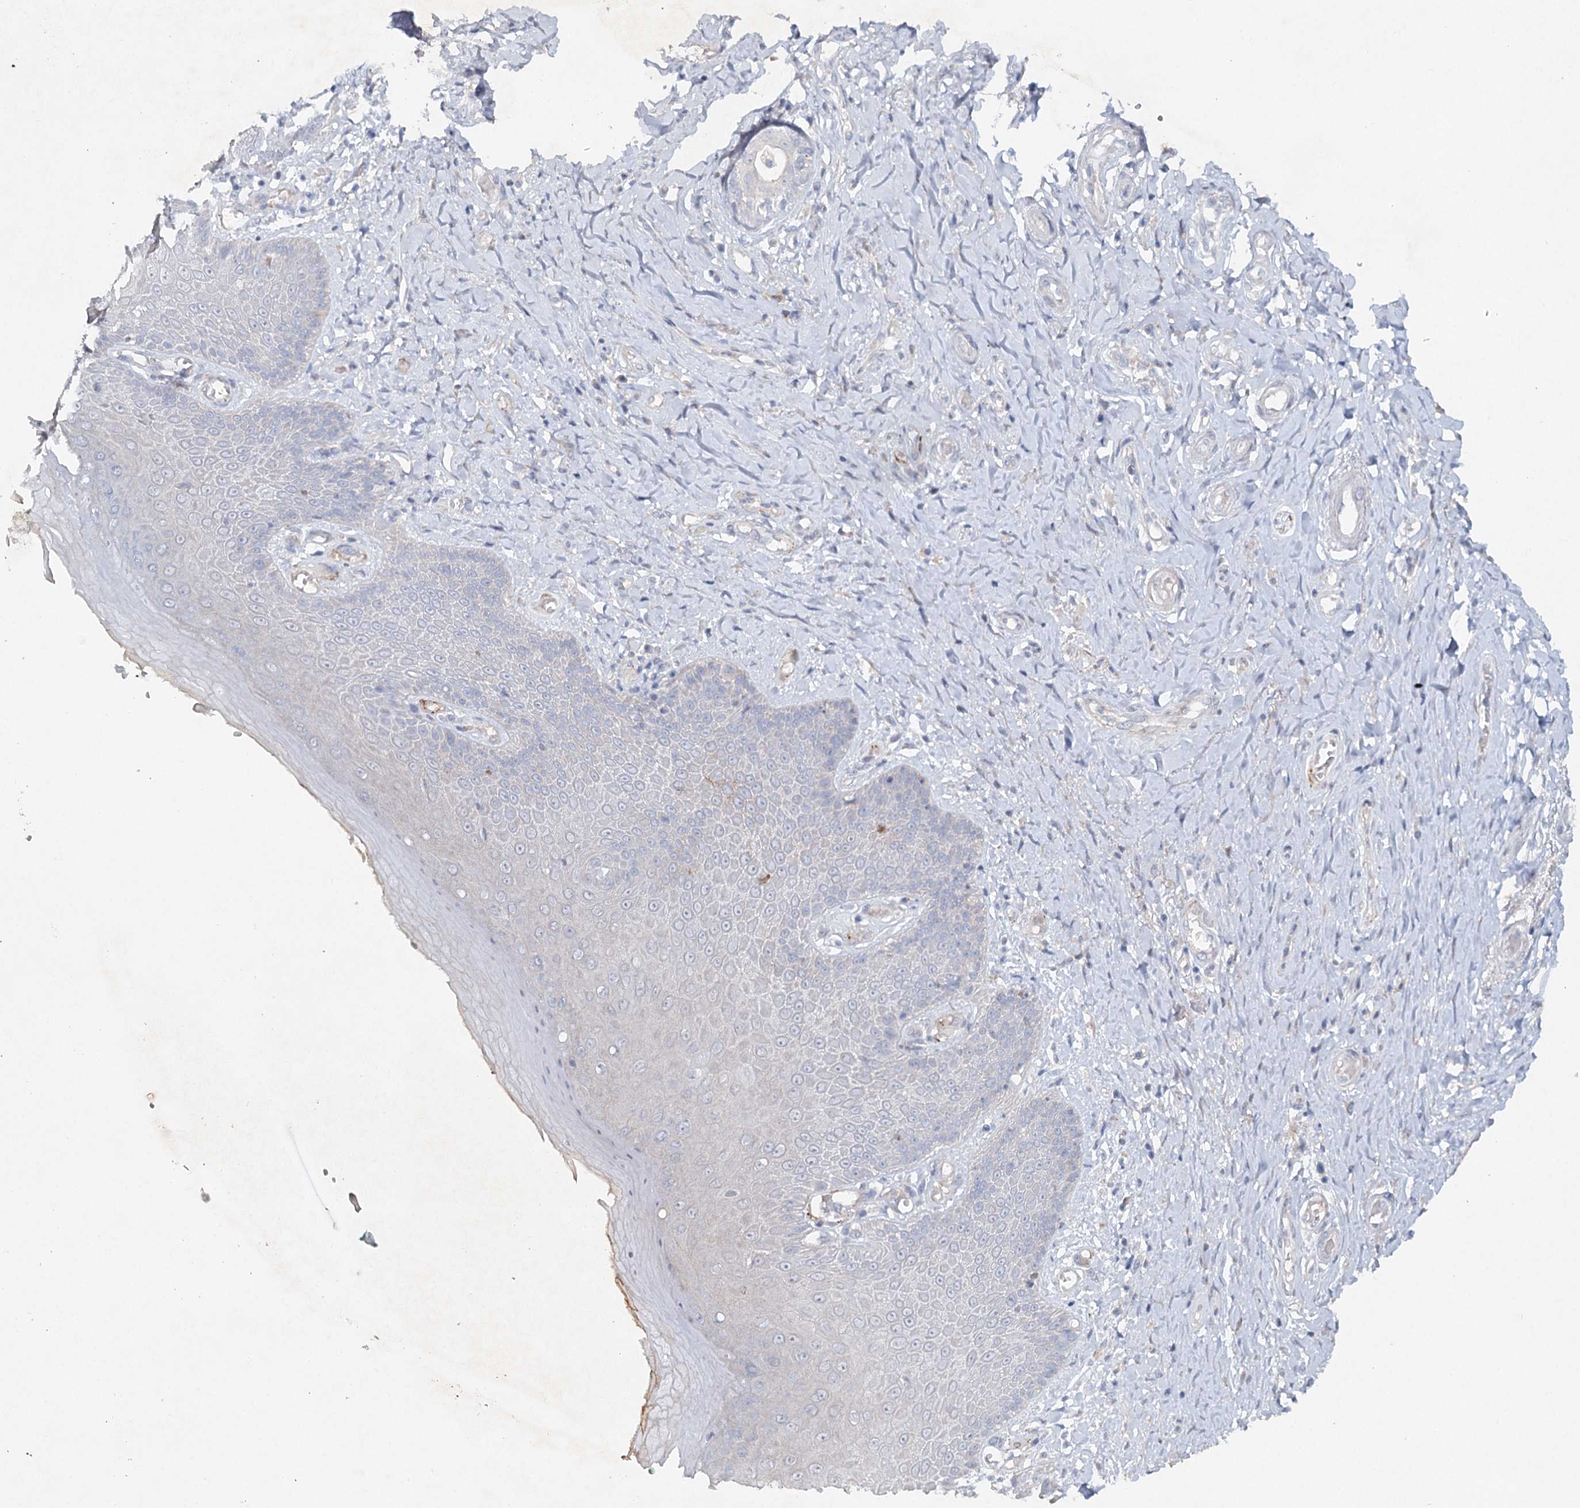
{"staining": {"intensity": "negative", "quantity": "none", "location": "none"}, "tissue": "skin", "cell_type": "Epidermal cells", "image_type": "normal", "snomed": [{"axis": "morphology", "description": "Normal tissue, NOS"}, {"axis": "topography", "description": "Anal"}], "caption": "The IHC photomicrograph has no significant expression in epidermal cells of skin. The staining is performed using DAB (3,3'-diaminobenzidine) brown chromogen with nuclei counter-stained in using hematoxylin.", "gene": "RFX6", "patient": {"sex": "male", "age": 78}}